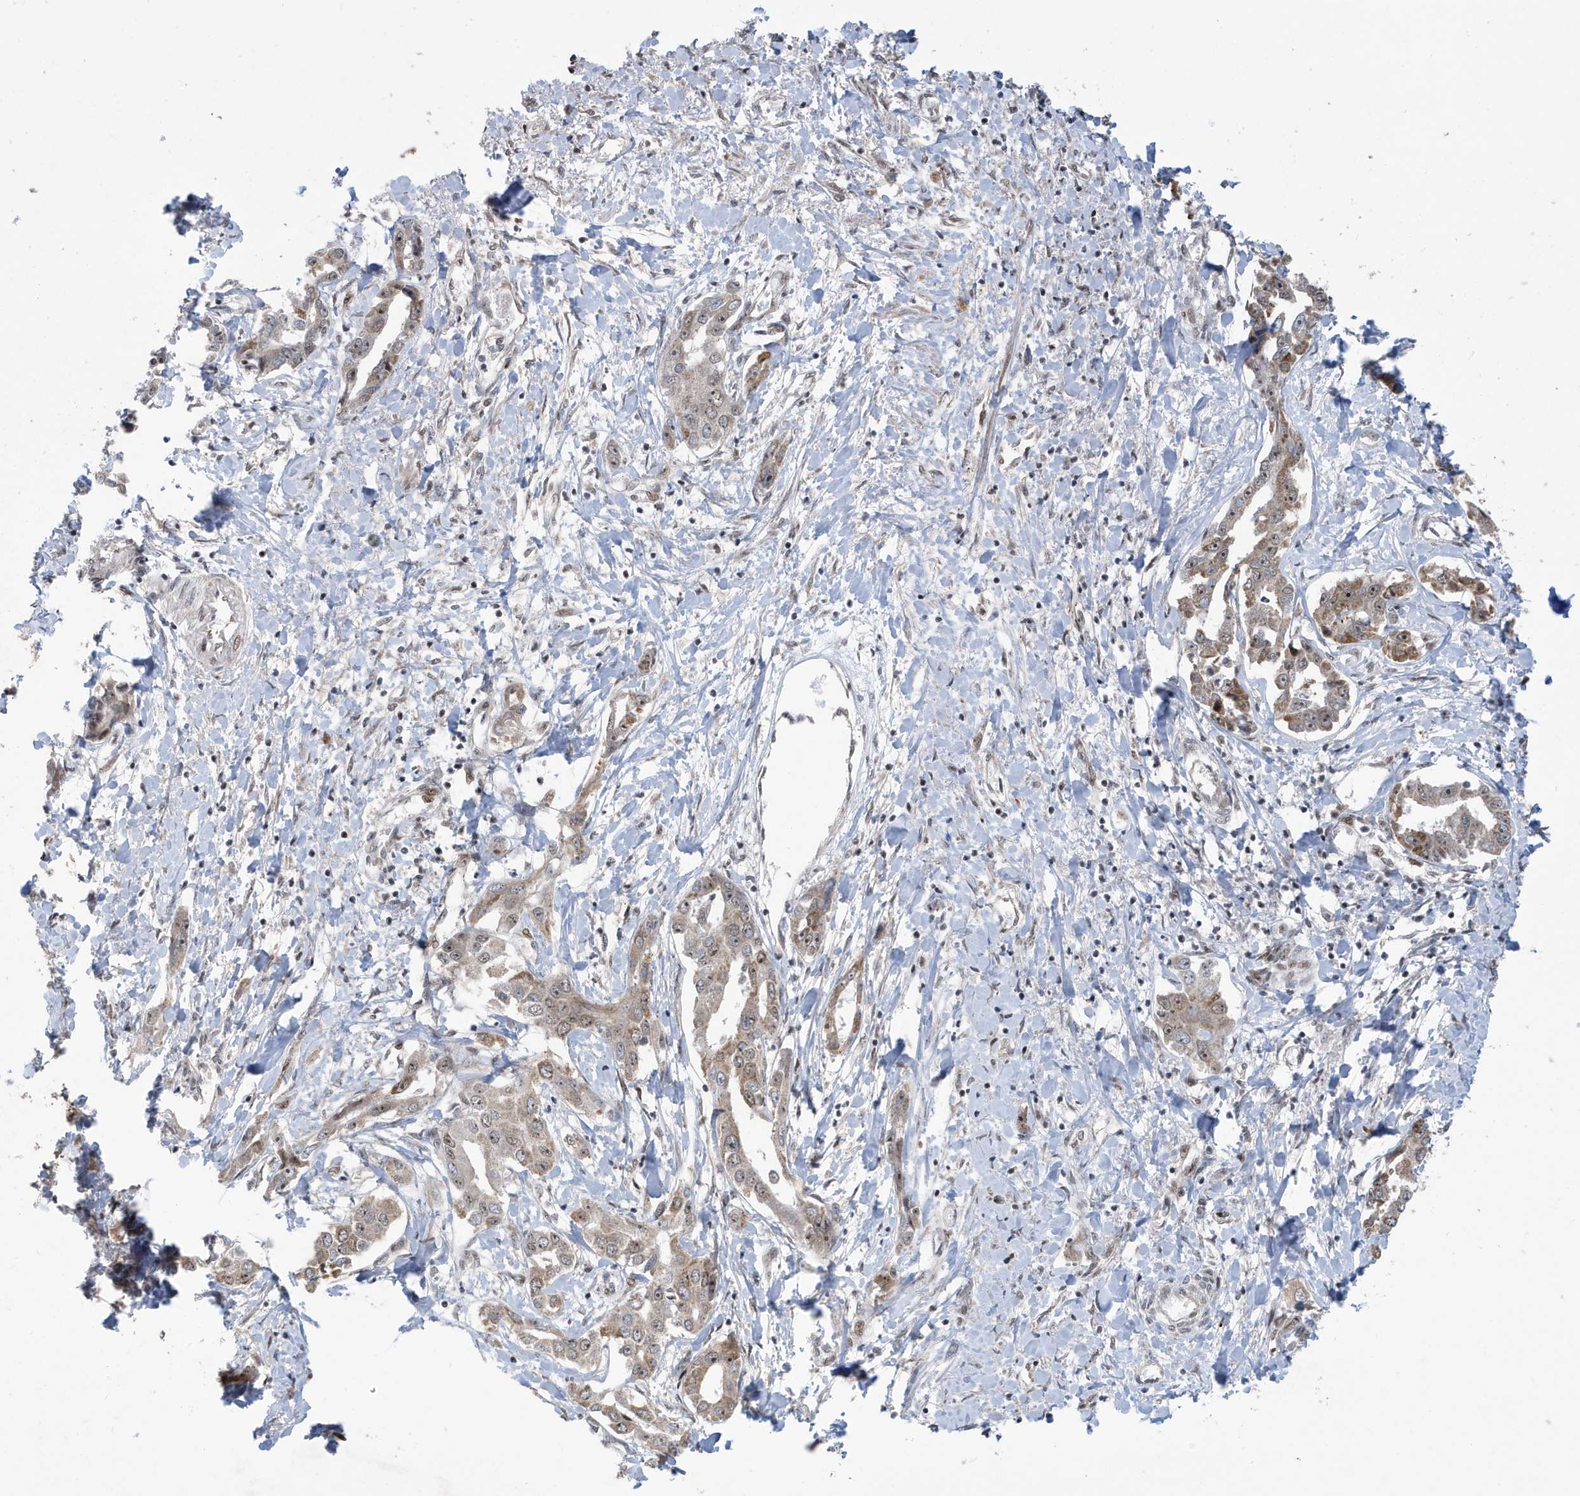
{"staining": {"intensity": "weak", "quantity": "25%-75%", "location": "cytoplasmic/membranous"}, "tissue": "liver cancer", "cell_type": "Tumor cells", "image_type": "cancer", "snomed": [{"axis": "morphology", "description": "Cholangiocarcinoma"}, {"axis": "topography", "description": "Liver"}], "caption": "Human liver cholangiocarcinoma stained for a protein (brown) demonstrates weak cytoplasmic/membranous positive staining in approximately 25%-75% of tumor cells.", "gene": "FAM9B", "patient": {"sex": "male", "age": 59}}